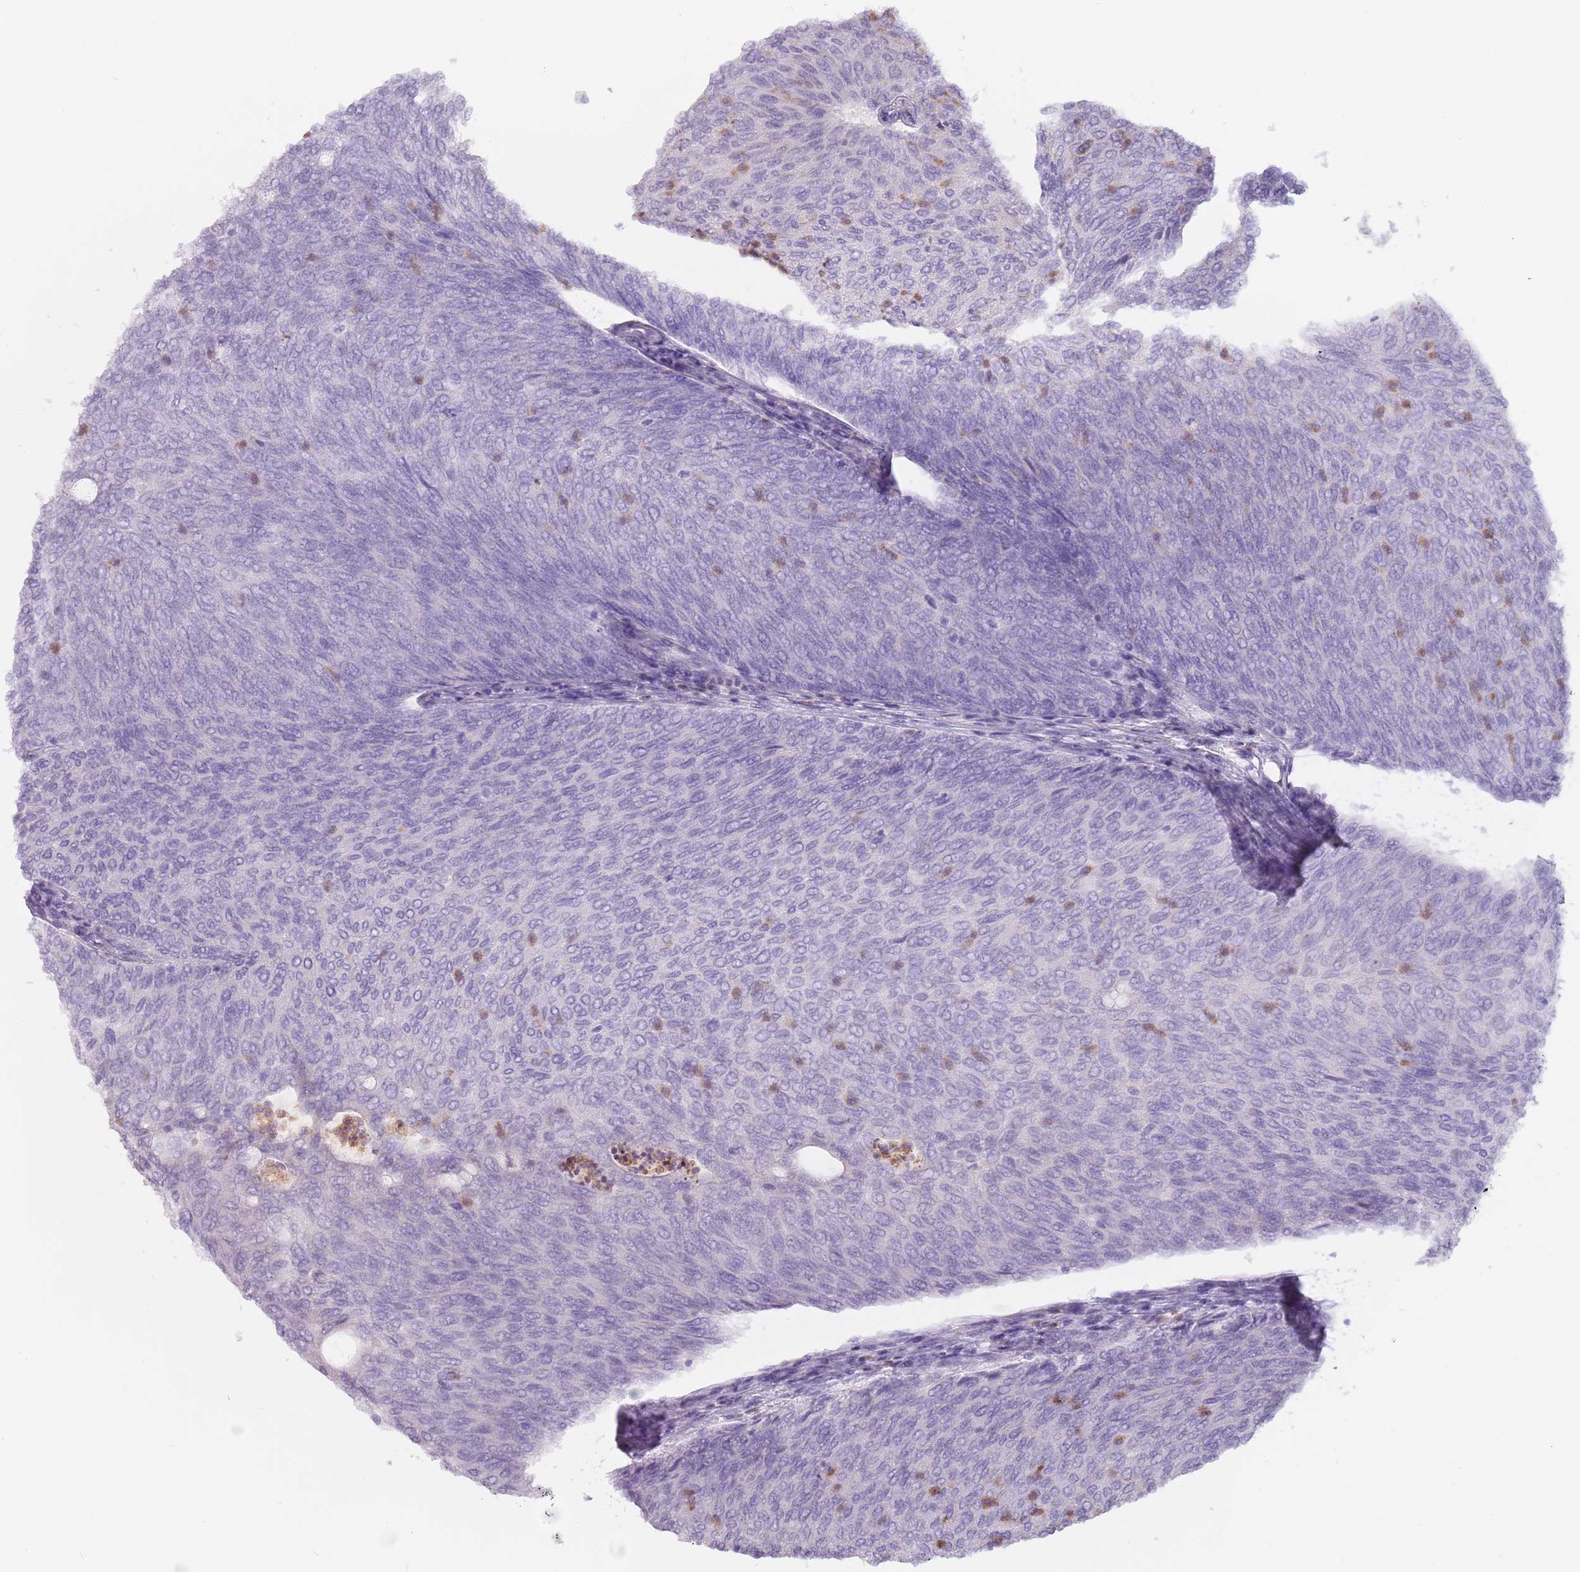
{"staining": {"intensity": "negative", "quantity": "none", "location": "none"}, "tissue": "urothelial cancer", "cell_type": "Tumor cells", "image_type": "cancer", "snomed": [{"axis": "morphology", "description": "Urothelial carcinoma, Low grade"}, {"axis": "topography", "description": "Urinary bladder"}], "caption": "Low-grade urothelial carcinoma stained for a protein using immunohistochemistry reveals no staining tumor cells.", "gene": "ZNF584", "patient": {"sex": "female", "age": 79}}